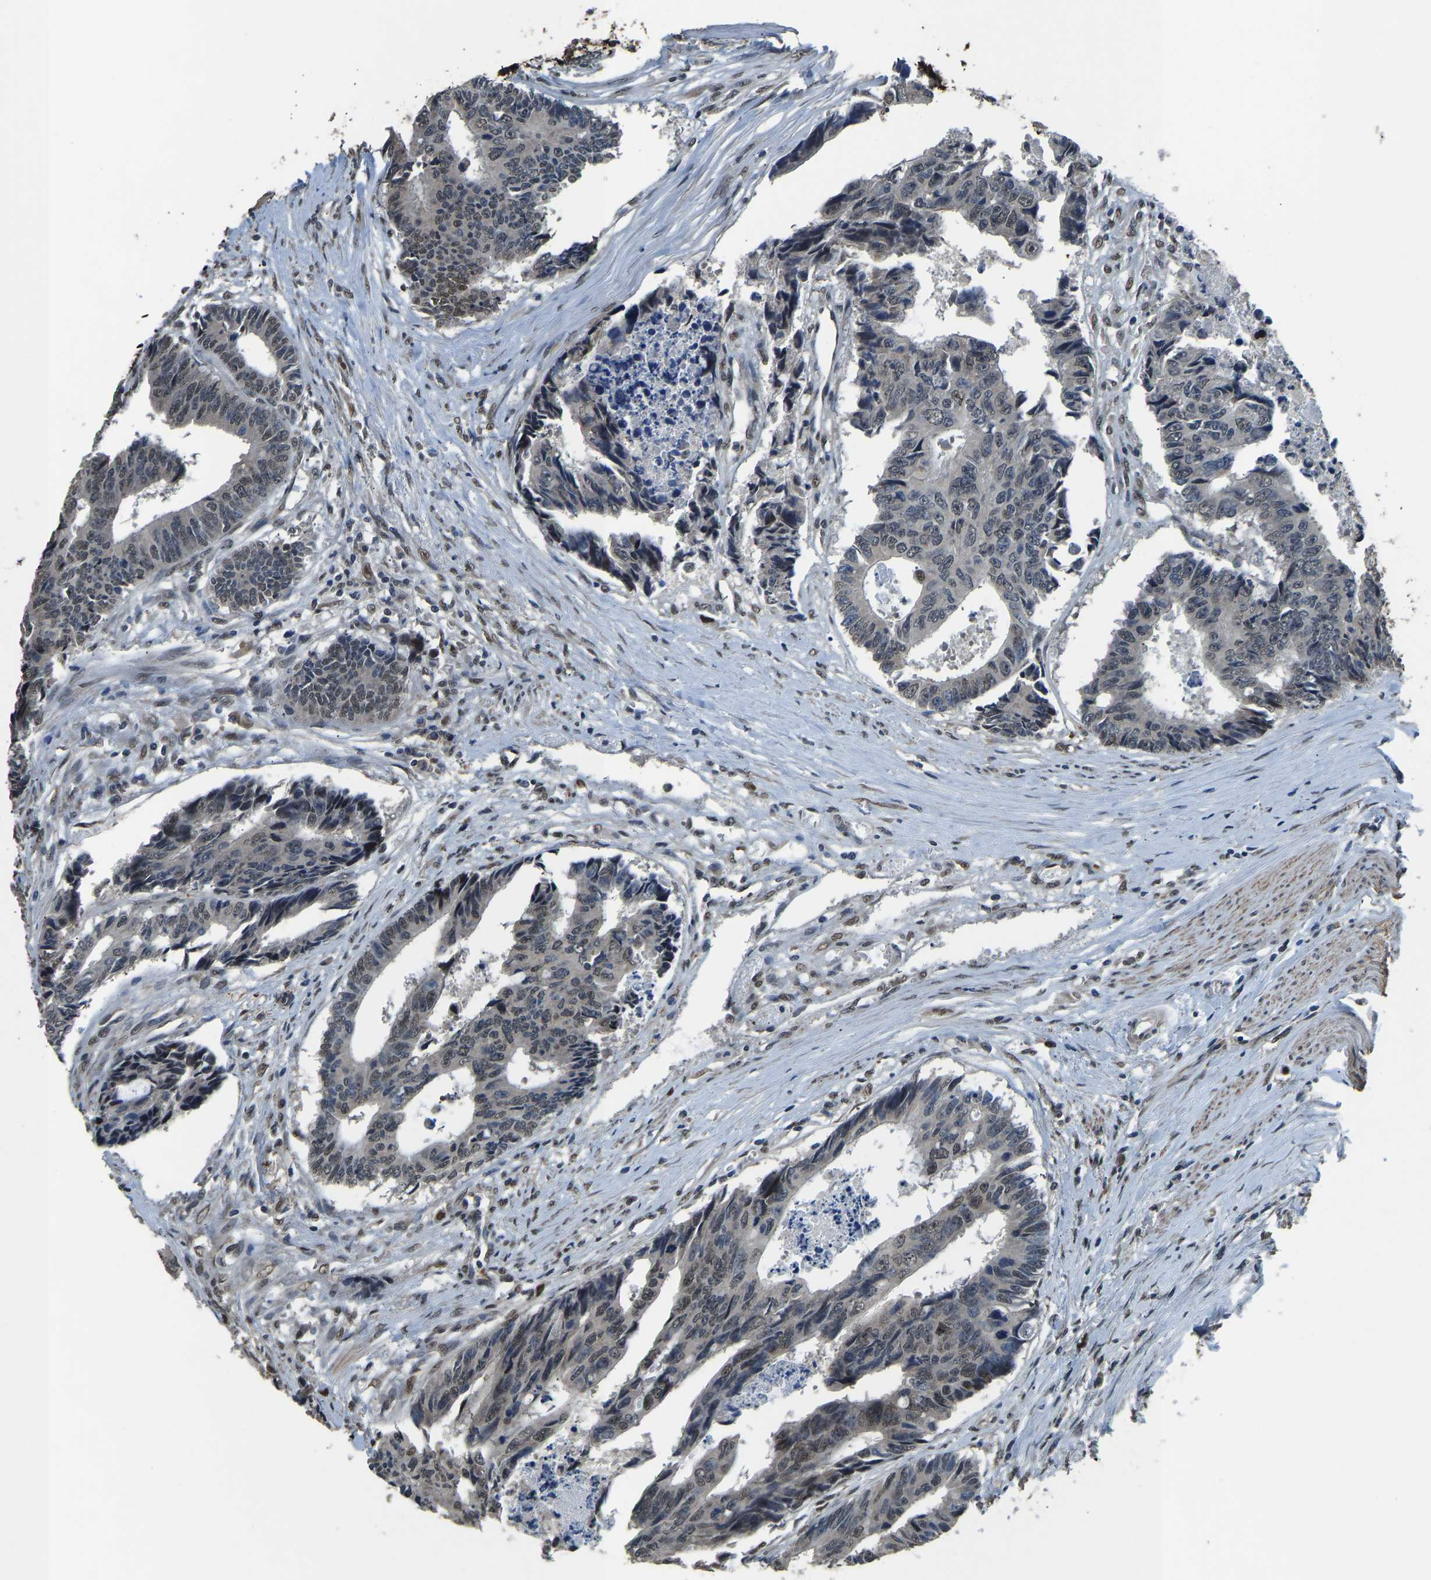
{"staining": {"intensity": "weak", "quantity": "<25%", "location": "nuclear"}, "tissue": "colorectal cancer", "cell_type": "Tumor cells", "image_type": "cancer", "snomed": [{"axis": "morphology", "description": "Adenocarcinoma, NOS"}, {"axis": "topography", "description": "Rectum"}], "caption": "A photomicrograph of colorectal adenocarcinoma stained for a protein displays no brown staining in tumor cells.", "gene": "FOS", "patient": {"sex": "male", "age": 84}}